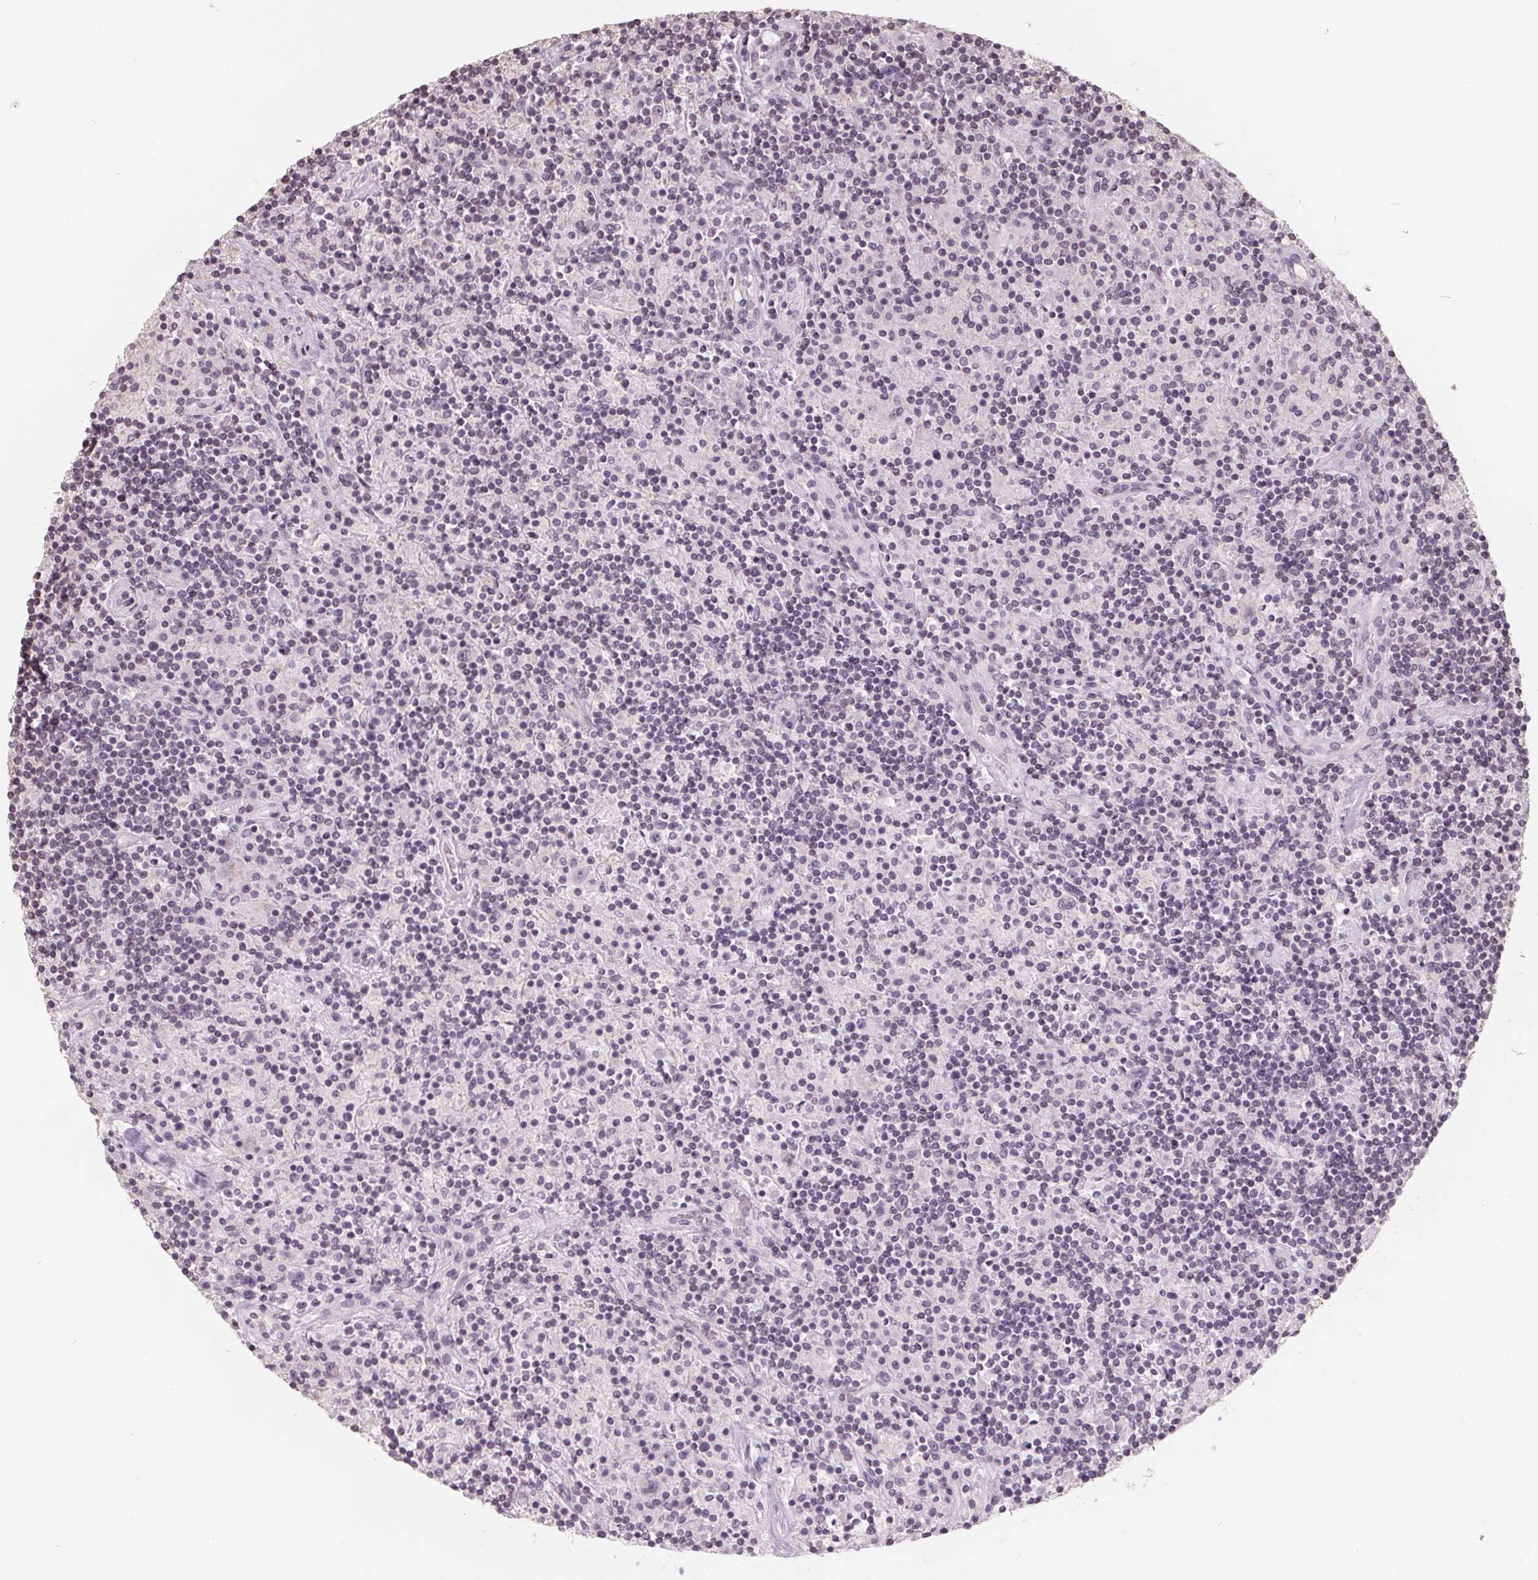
{"staining": {"intensity": "negative", "quantity": "none", "location": "none"}, "tissue": "lymphoma", "cell_type": "Tumor cells", "image_type": "cancer", "snomed": [{"axis": "morphology", "description": "Hodgkin's disease, NOS"}, {"axis": "topography", "description": "Lymph node"}], "caption": "DAB (3,3'-diaminobenzidine) immunohistochemical staining of human Hodgkin's disease reveals no significant positivity in tumor cells. (Brightfield microscopy of DAB (3,3'-diaminobenzidine) IHC at high magnification).", "gene": "FTCD", "patient": {"sex": "male", "age": 70}}